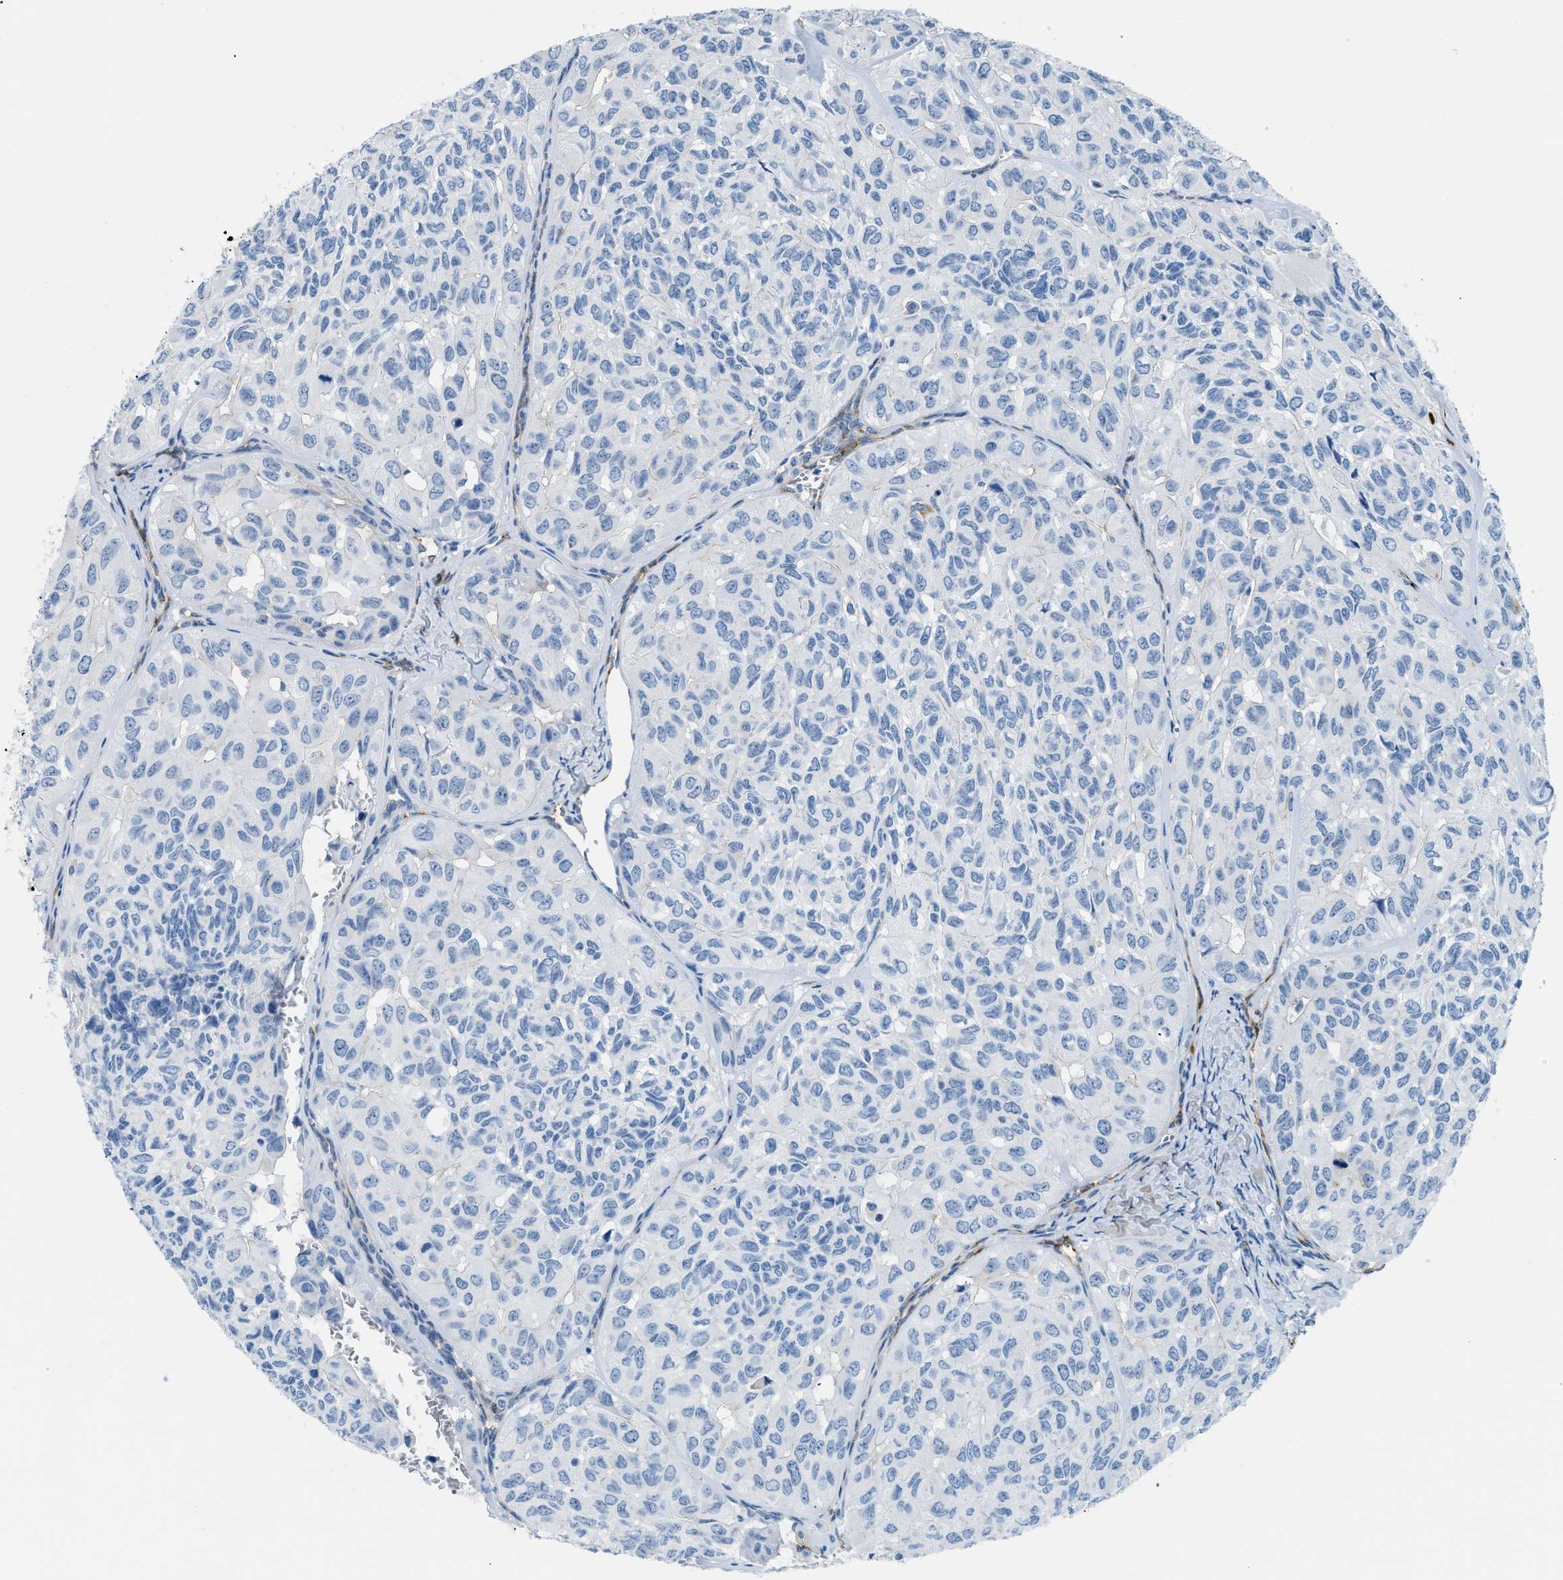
{"staining": {"intensity": "negative", "quantity": "none", "location": "none"}, "tissue": "head and neck cancer", "cell_type": "Tumor cells", "image_type": "cancer", "snomed": [{"axis": "morphology", "description": "Adenocarcinoma, NOS"}, {"axis": "topography", "description": "Salivary gland, NOS"}, {"axis": "topography", "description": "Head-Neck"}], "caption": "Micrograph shows no protein expression in tumor cells of head and neck cancer (adenocarcinoma) tissue. (Immunohistochemistry (ihc), brightfield microscopy, high magnification).", "gene": "COL15A1", "patient": {"sex": "female", "age": 76}}